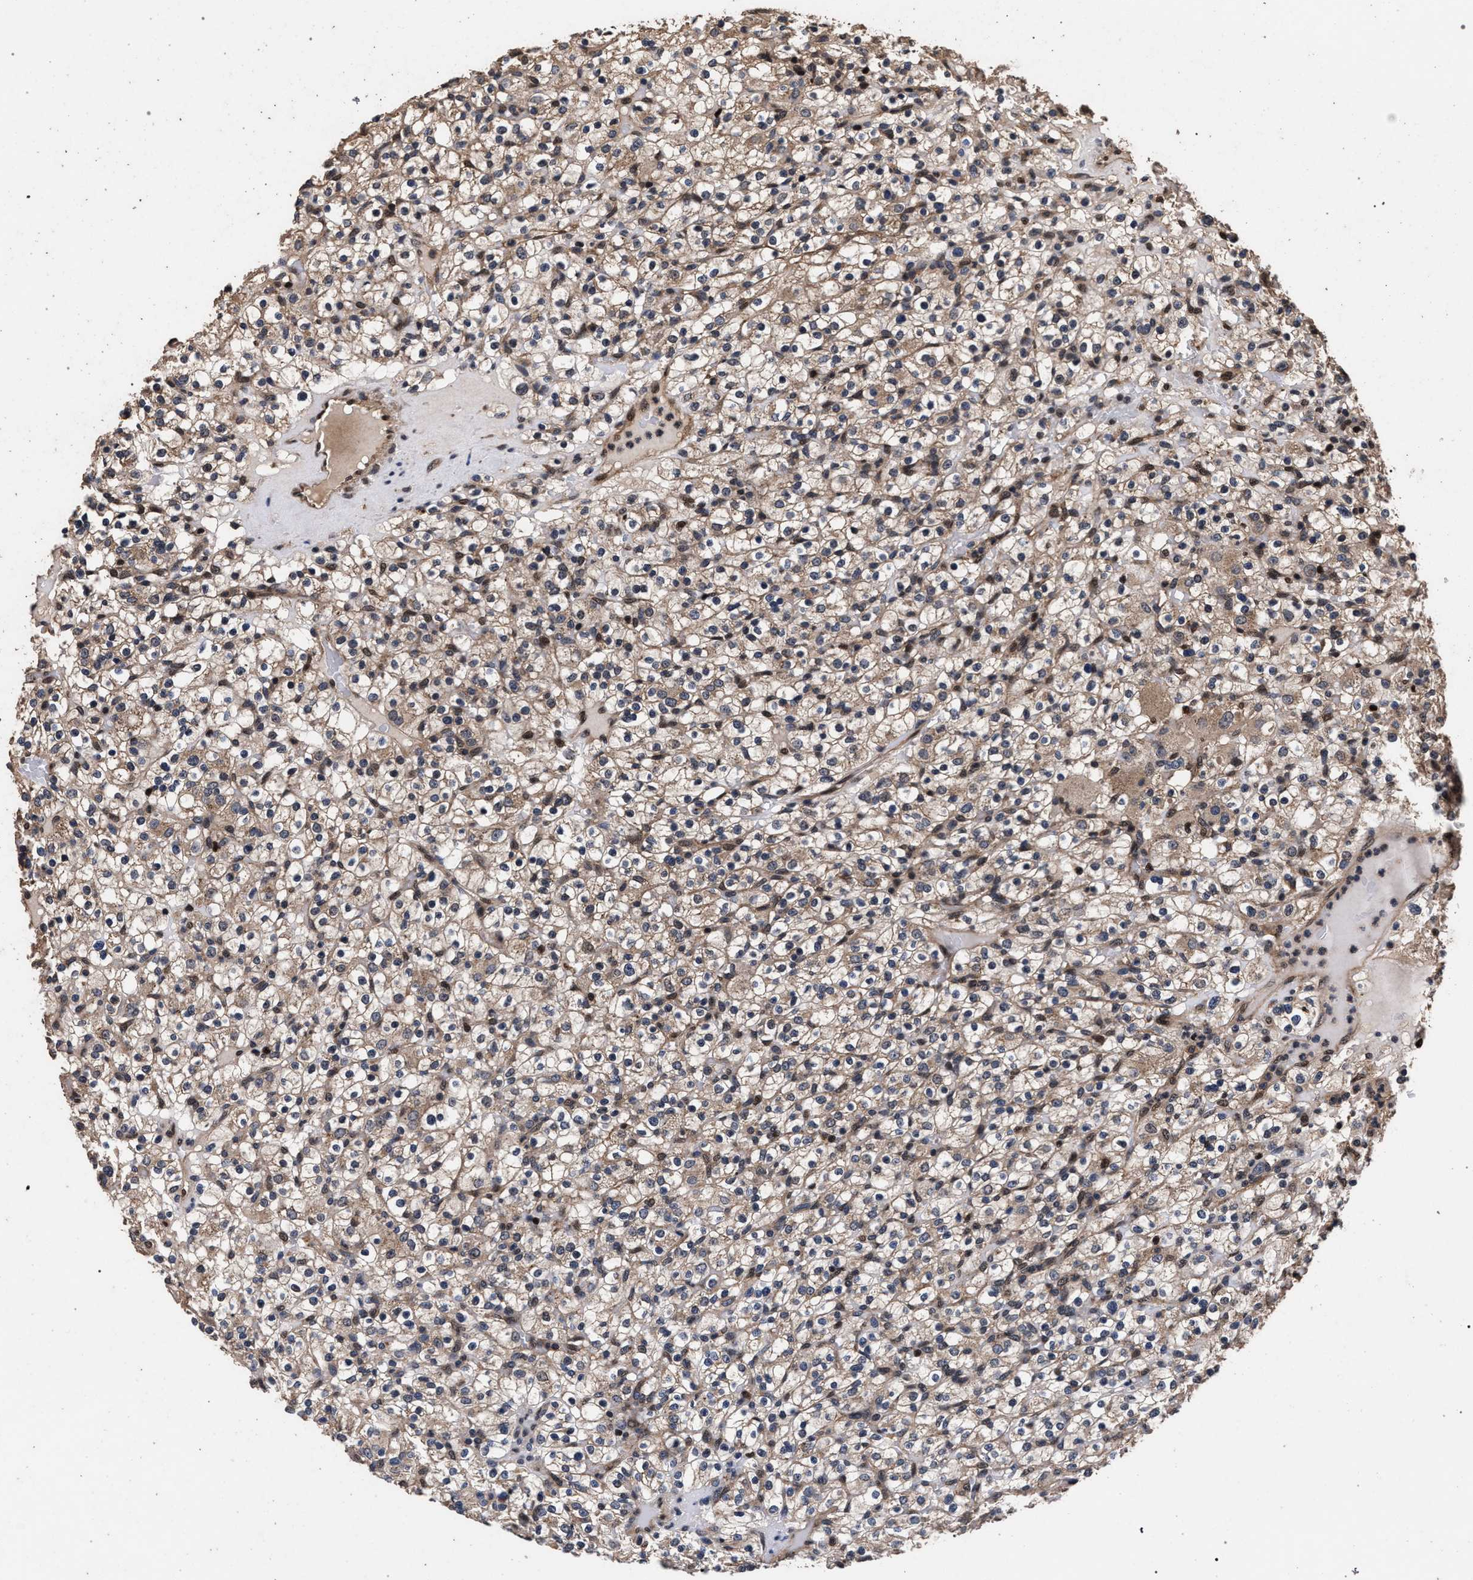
{"staining": {"intensity": "weak", "quantity": ">75%", "location": "cytoplasmic/membranous"}, "tissue": "renal cancer", "cell_type": "Tumor cells", "image_type": "cancer", "snomed": [{"axis": "morphology", "description": "Normal tissue, NOS"}, {"axis": "morphology", "description": "Adenocarcinoma, NOS"}, {"axis": "topography", "description": "Kidney"}], "caption": "Protein expression analysis of renal adenocarcinoma reveals weak cytoplasmic/membranous staining in about >75% of tumor cells.", "gene": "ACOX1", "patient": {"sex": "female", "age": 72}}